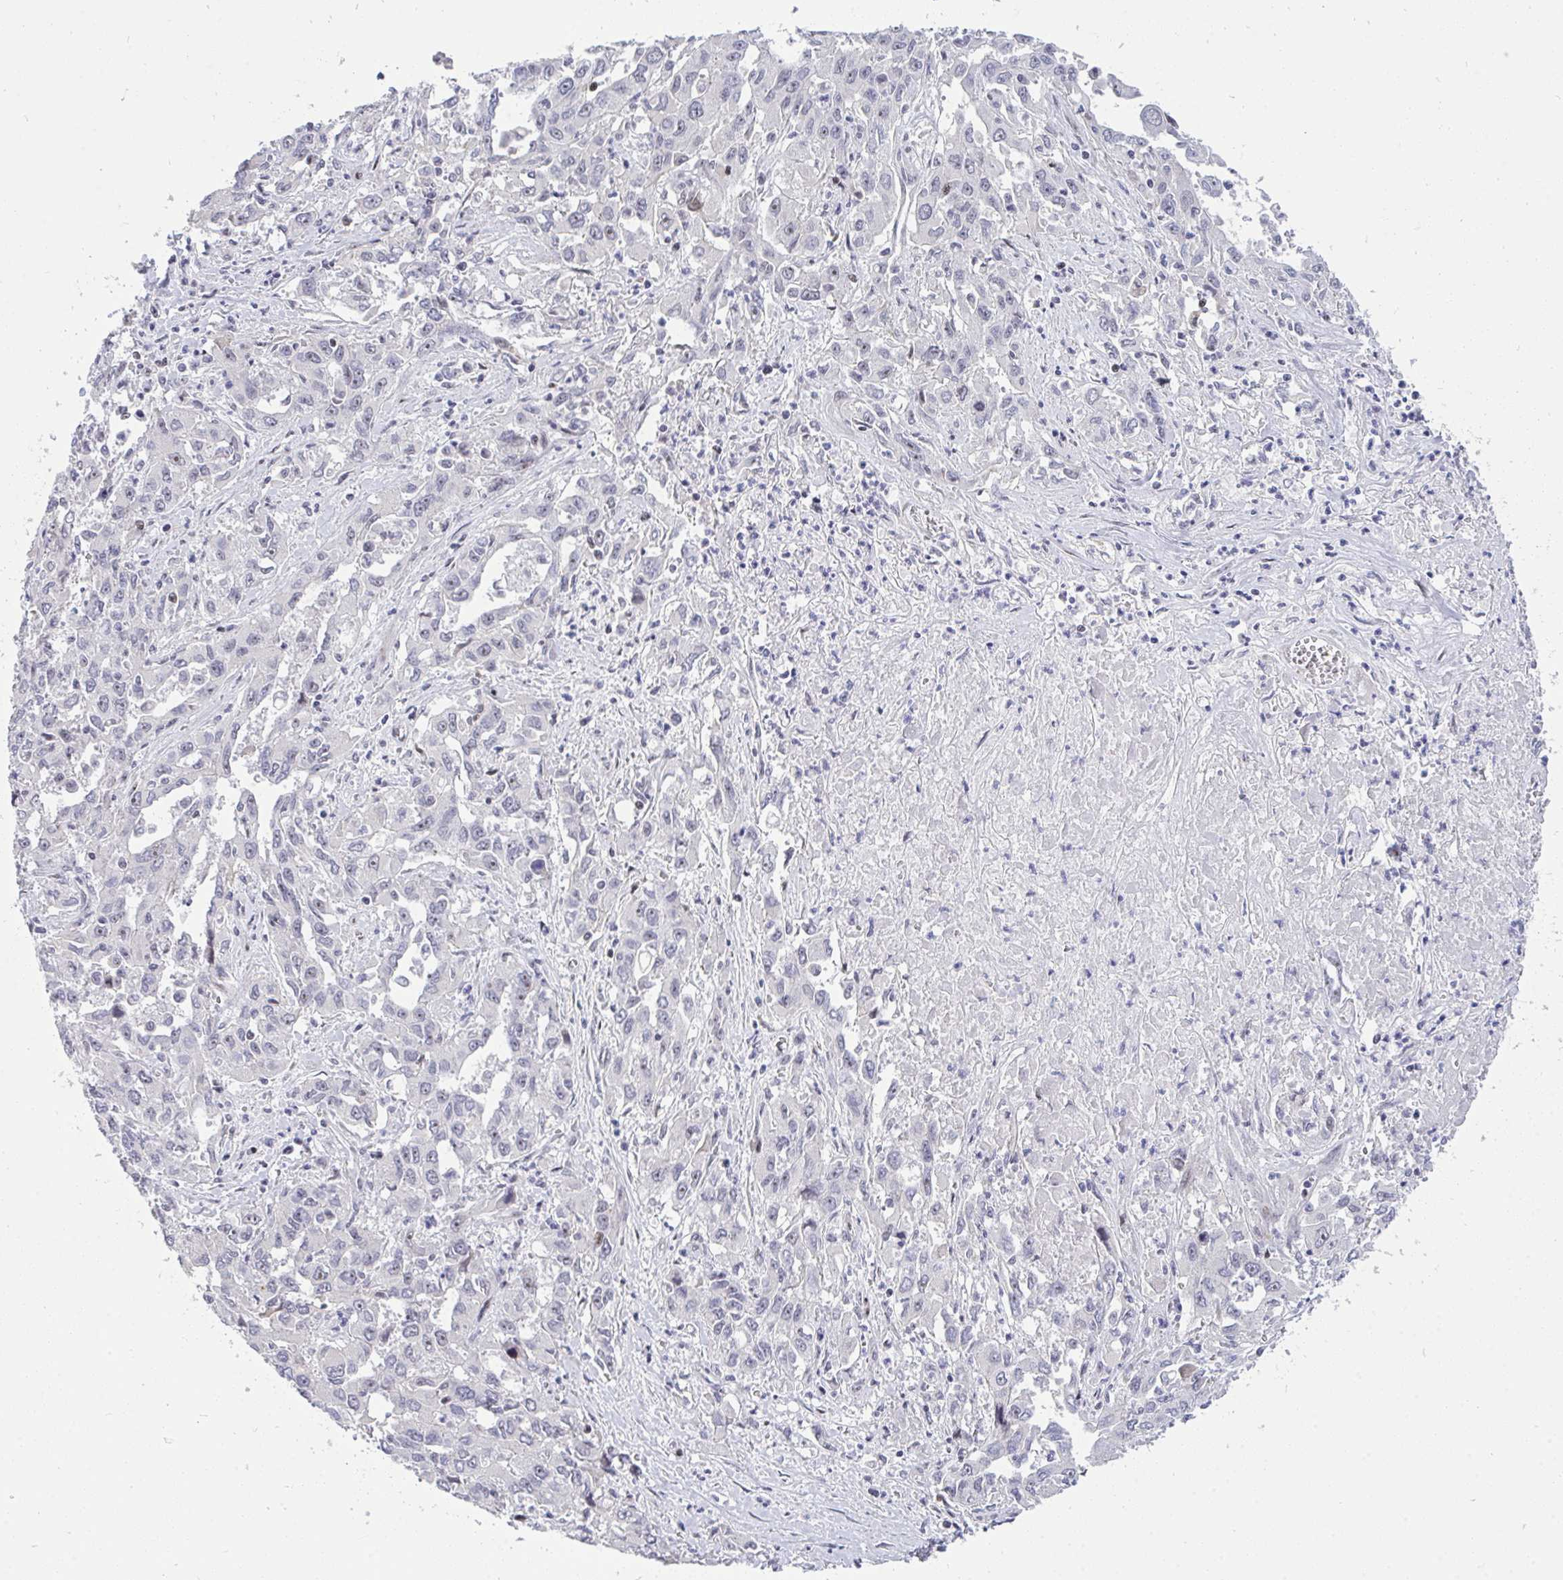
{"staining": {"intensity": "negative", "quantity": "none", "location": "none"}, "tissue": "liver cancer", "cell_type": "Tumor cells", "image_type": "cancer", "snomed": [{"axis": "morphology", "description": "Carcinoma, Hepatocellular, NOS"}, {"axis": "topography", "description": "Liver"}], "caption": "Immunohistochemistry (IHC) of liver cancer demonstrates no positivity in tumor cells.", "gene": "PLPPR3", "patient": {"sex": "male", "age": 63}}